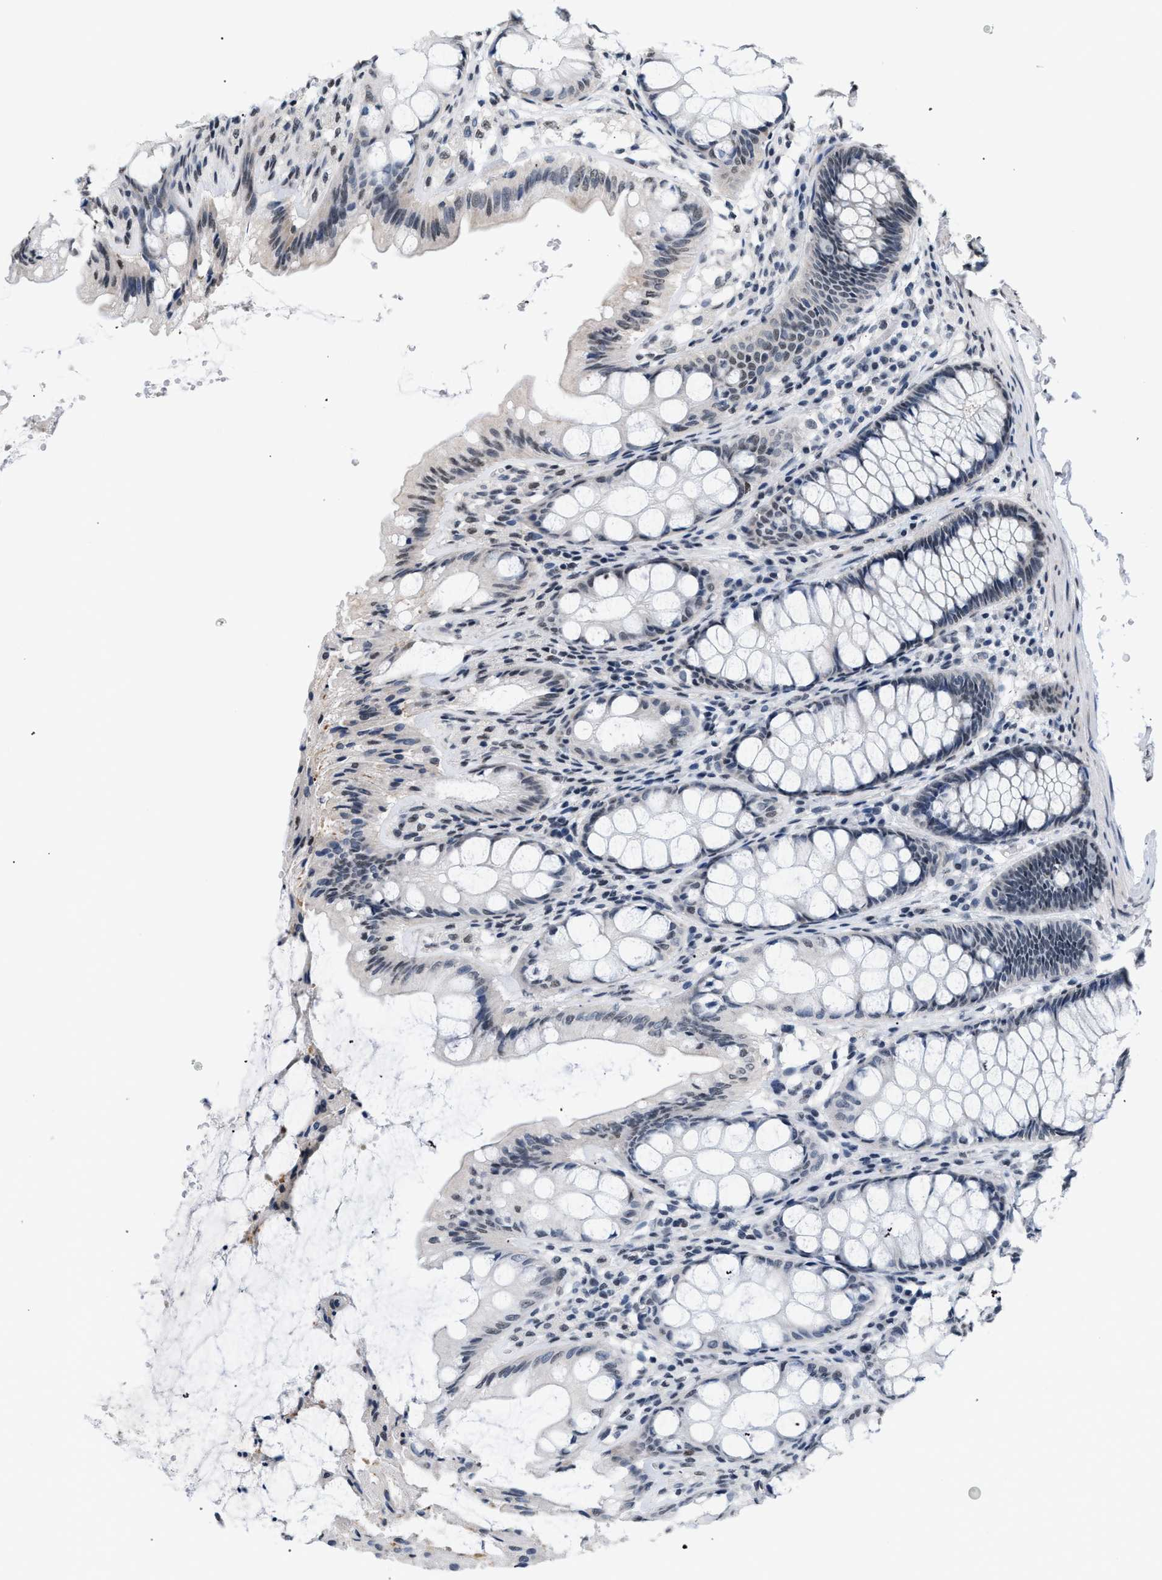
{"staining": {"intensity": "negative", "quantity": "none", "location": "none"}, "tissue": "colon", "cell_type": "Endothelial cells", "image_type": "normal", "snomed": [{"axis": "morphology", "description": "Normal tissue, NOS"}, {"axis": "topography", "description": "Colon"}], "caption": "The image reveals no significant staining in endothelial cells of colon.", "gene": "RAF1", "patient": {"sex": "male", "age": 47}}